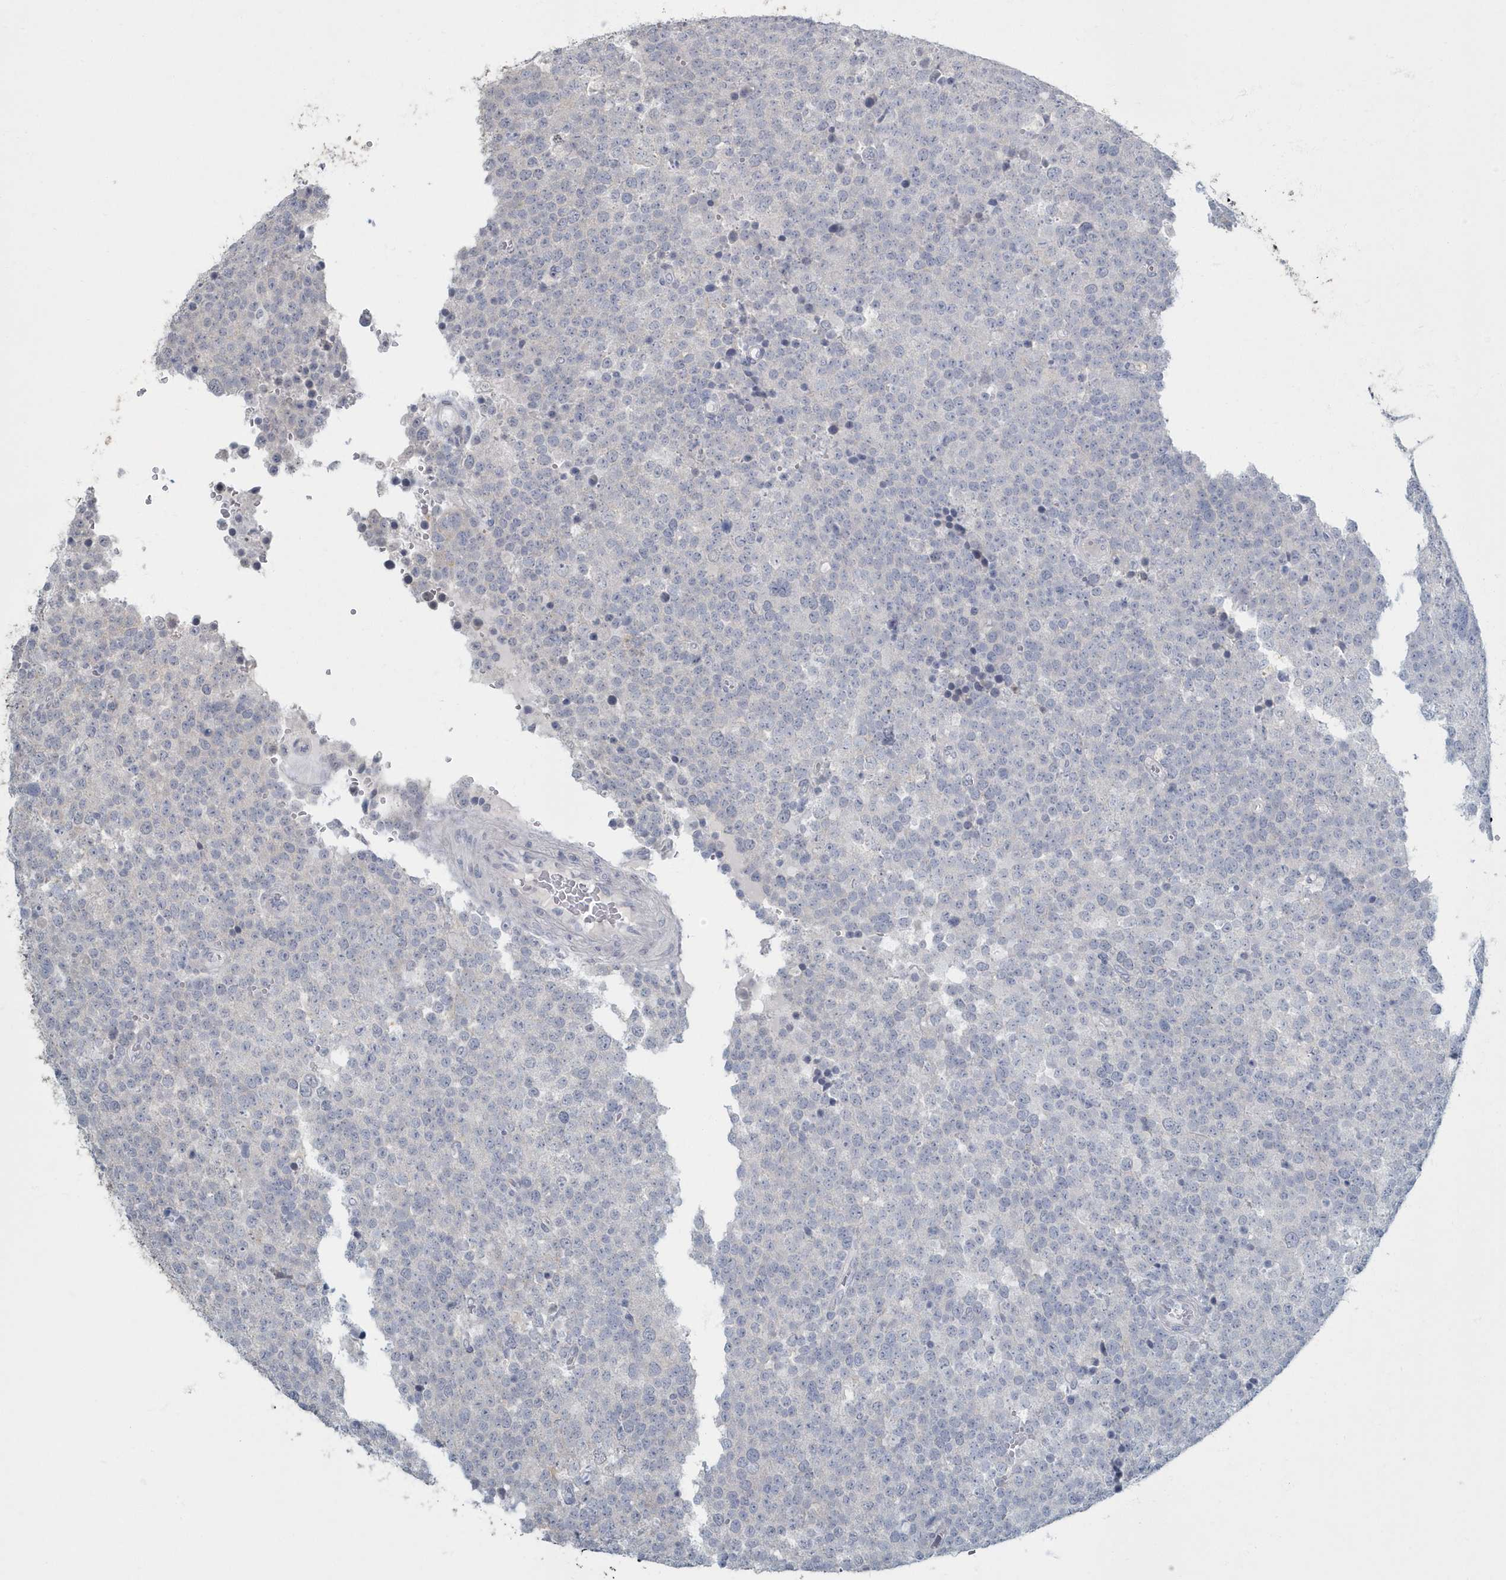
{"staining": {"intensity": "negative", "quantity": "none", "location": "none"}, "tissue": "testis cancer", "cell_type": "Tumor cells", "image_type": "cancer", "snomed": [{"axis": "morphology", "description": "Seminoma, NOS"}, {"axis": "topography", "description": "Testis"}], "caption": "Testis seminoma stained for a protein using IHC displays no positivity tumor cells.", "gene": "MYOT", "patient": {"sex": "male", "age": 71}}